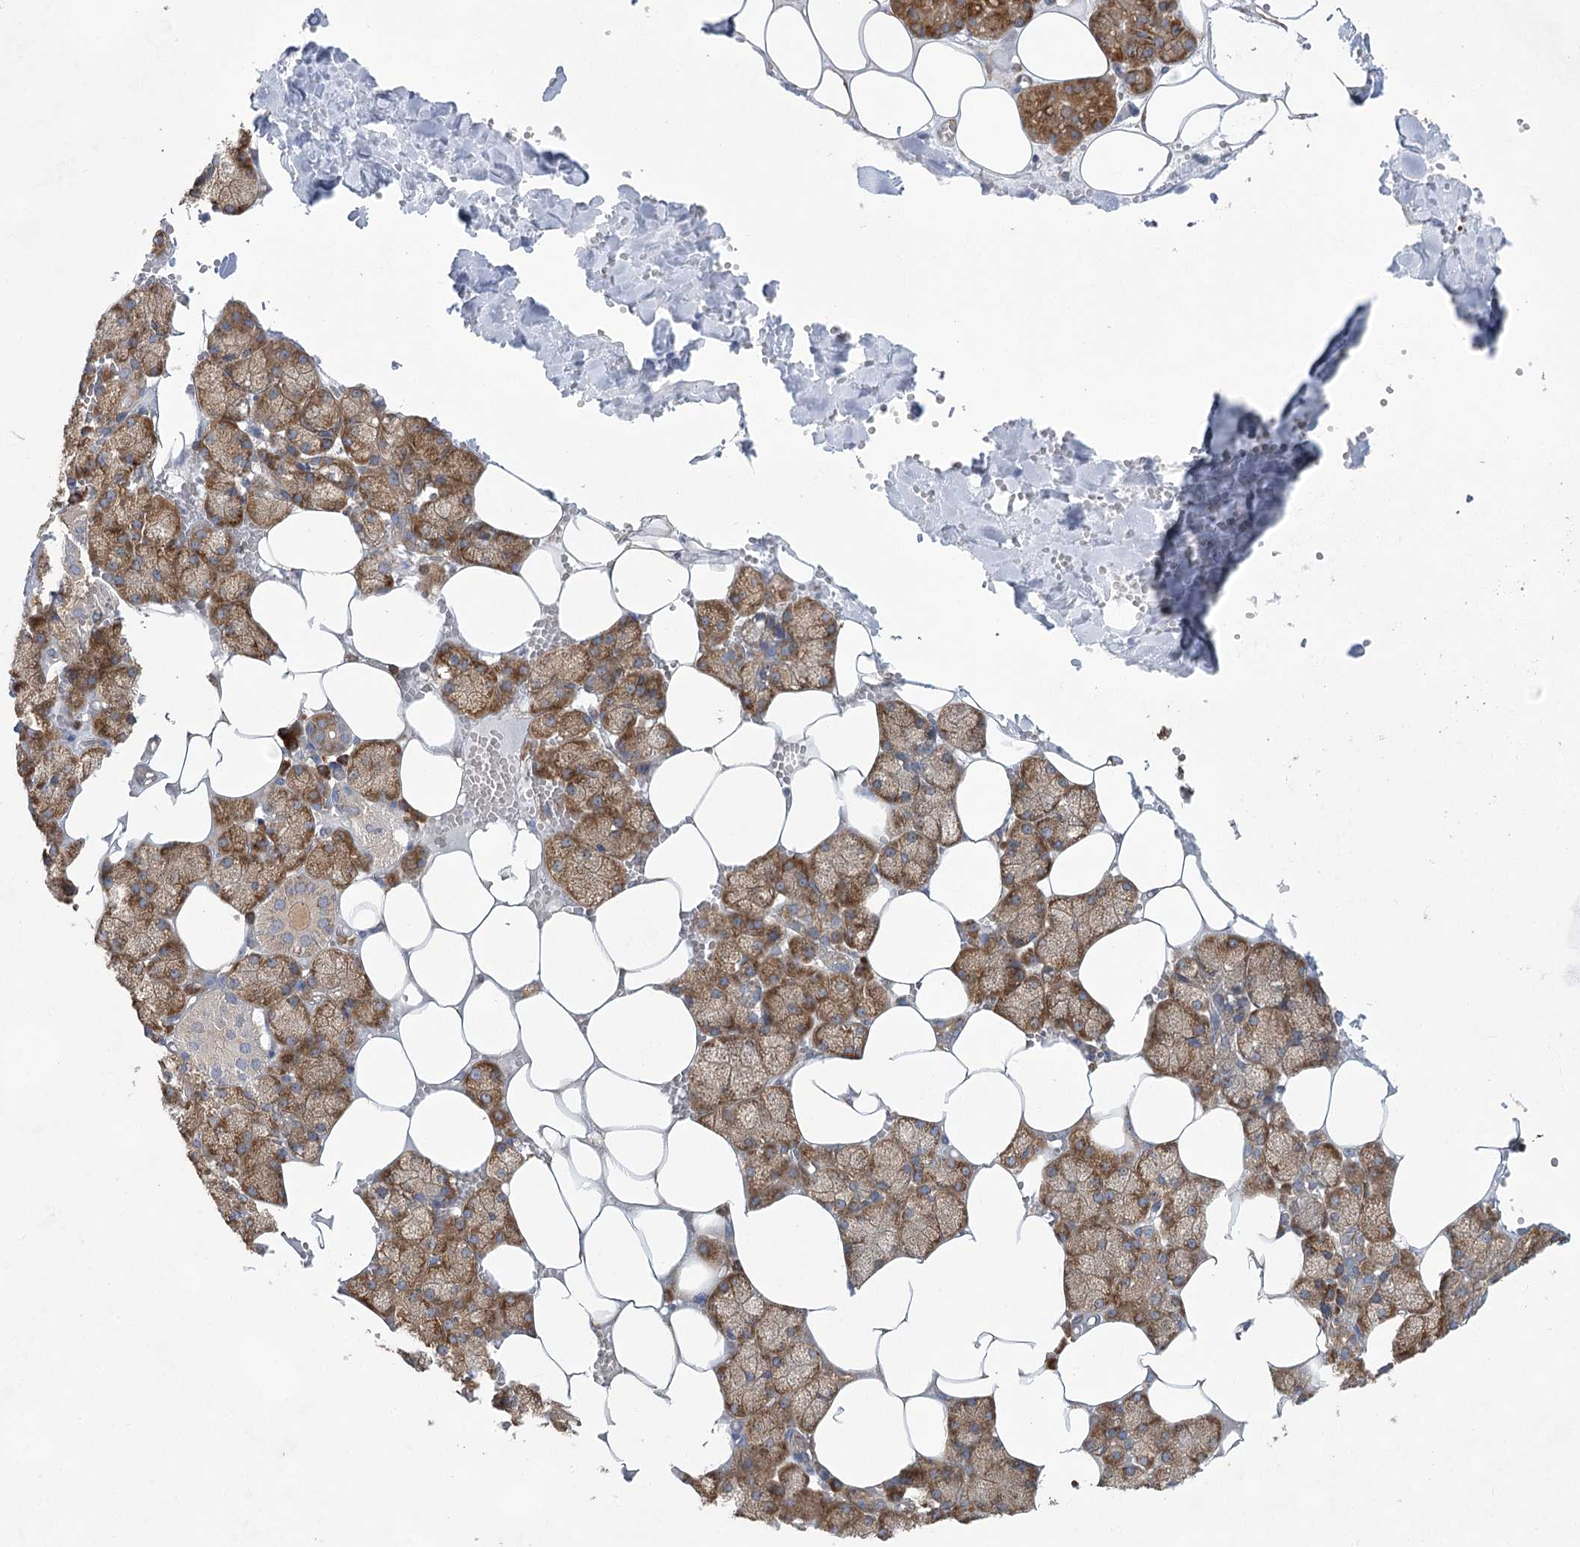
{"staining": {"intensity": "moderate", "quantity": ">75%", "location": "cytoplasmic/membranous"}, "tissue": "salivary gland", "cell_type": "Glandular cells", "image_type": "normal", "snomed": [{"axis": "morphology", "description": "Normal tissue, NOS"}, {"axis": "topography", "description": "Salivary gland"}], "caption": "Immunohistochemistry of benign human salivary gland exhibits medium levels of moderate cytoplasmic/membranous expression in approximately >75% of glandular cells. (DAB (3,3'-diaminobenzidine) = brown stain, brightfield microscopy at high magnification).", "gene": "EIF3A", "patient": {"sex": "male", "age": 62}}